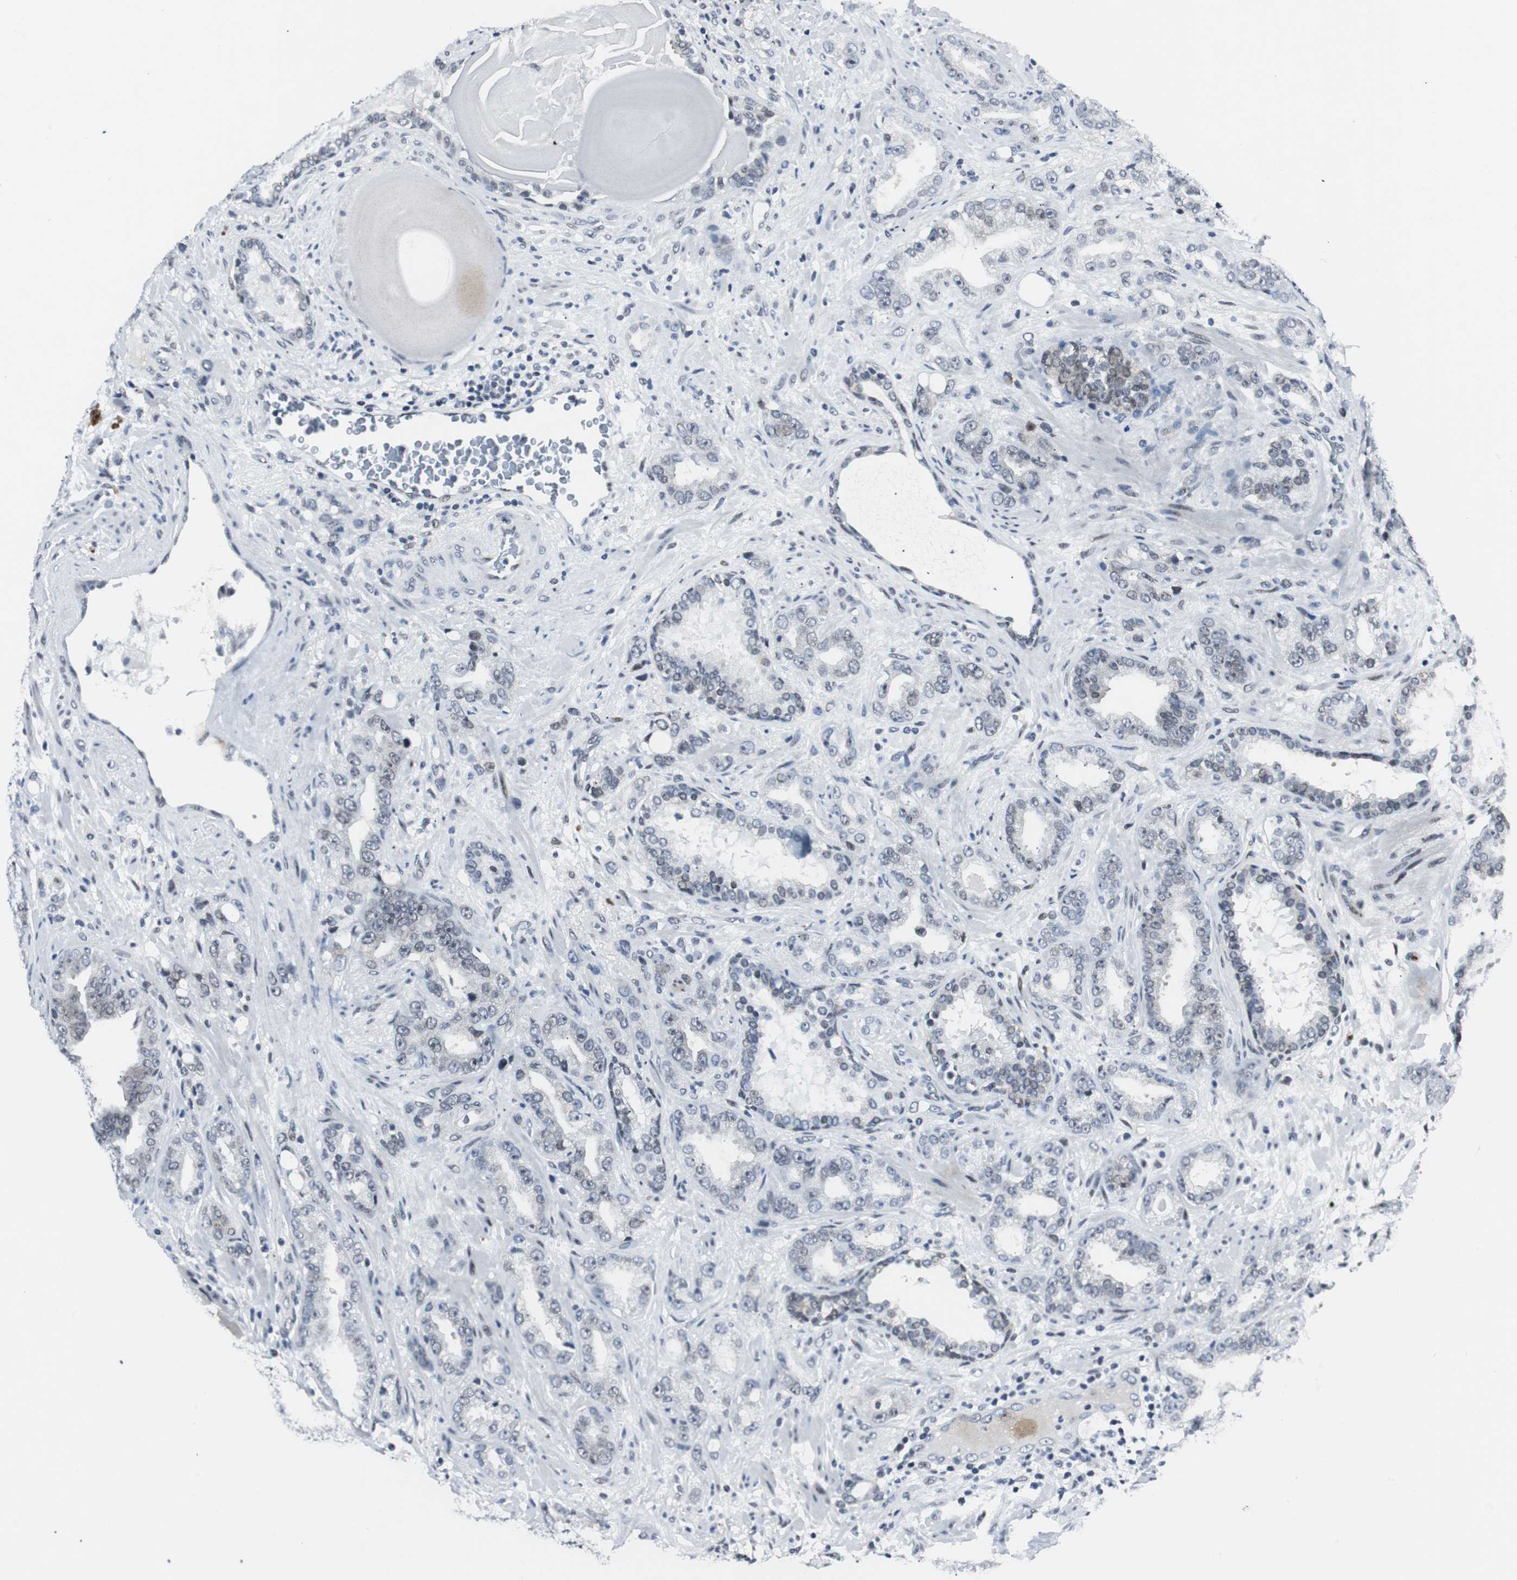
{"staining": {"intensity": "weak", "quantity": "<25%", "location": "nuclear"}, "tissue": "prostate cancer", "cell_type": "Tumor cells", "image_type": "cancer", "snomed": [{"axis": "morphology", "description": "Adenocarcinoma, Low grade"}, {"axis": "topography", "description": "Prostate"}], "caption": "Tumor cells are negative for brown protein staining in prostate adenocarcinoma (low-grade). (Stains: DAB IHC with hematoxylin counter stain, Microscopy: brightfield microscopy at high magnification).", "gene": "MTA1", "patient": {"sex": "male", "age": 63}}